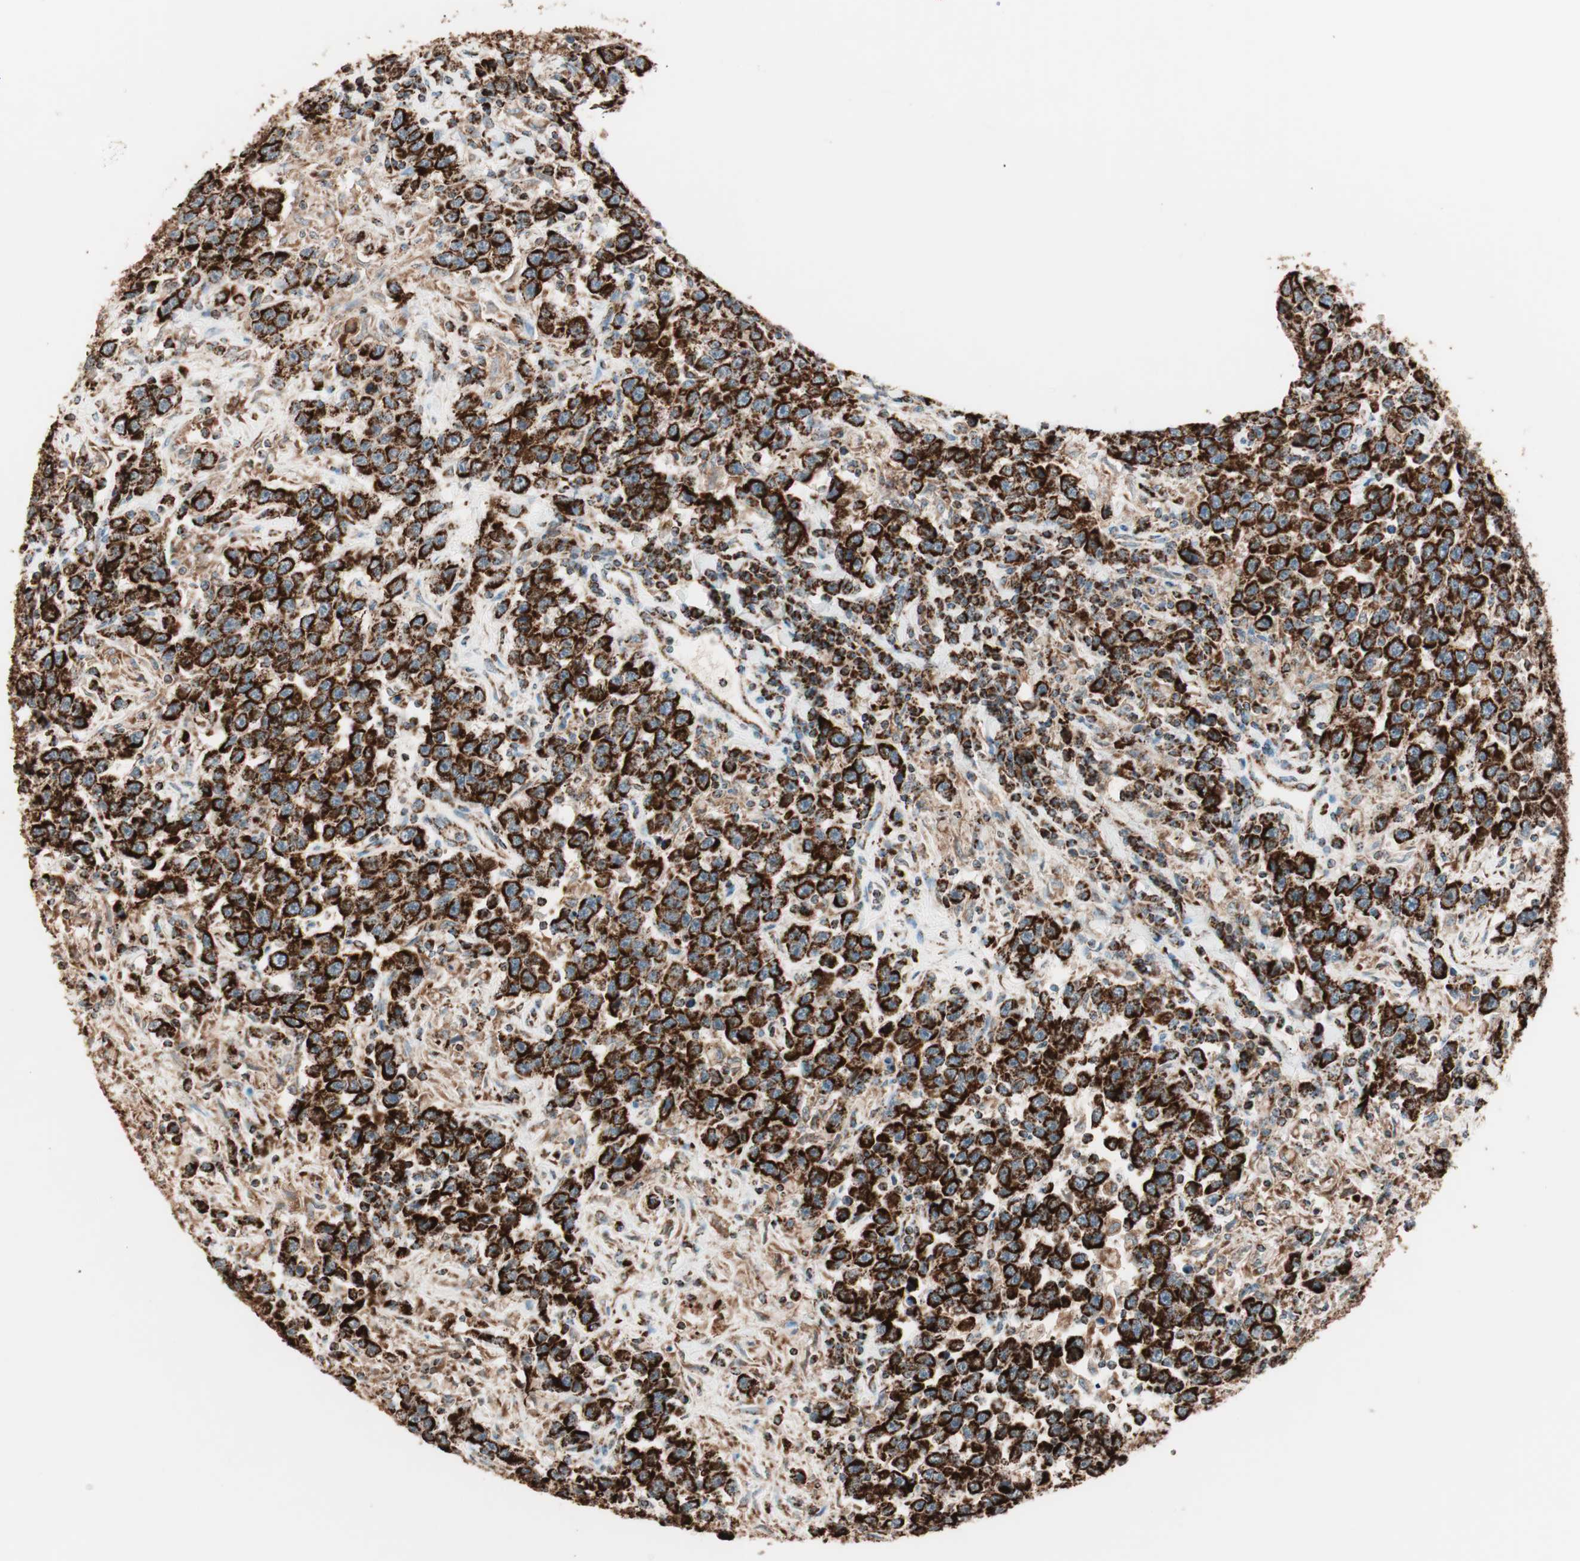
{"staining": {"intensity": "strong", "quantity": ">75%", "location": "cytoplasmic/membranous"}, "tissue": "testis cancer", "cell_type": "Tumor cells", "image_type": "cancer", "snomed": [{"axis": "morphology", "description": "Seminoma, NOS"}, {"axis": "topography", "description": "Testis"}], "caption": "Immunohistochemical staining of human testis cancer shows high levels of strong cytoplasmic/membranous staining in about >75% of tumor cells.", "gene": "TOMM22", "patient": {"sex": "male", "age": 41}}